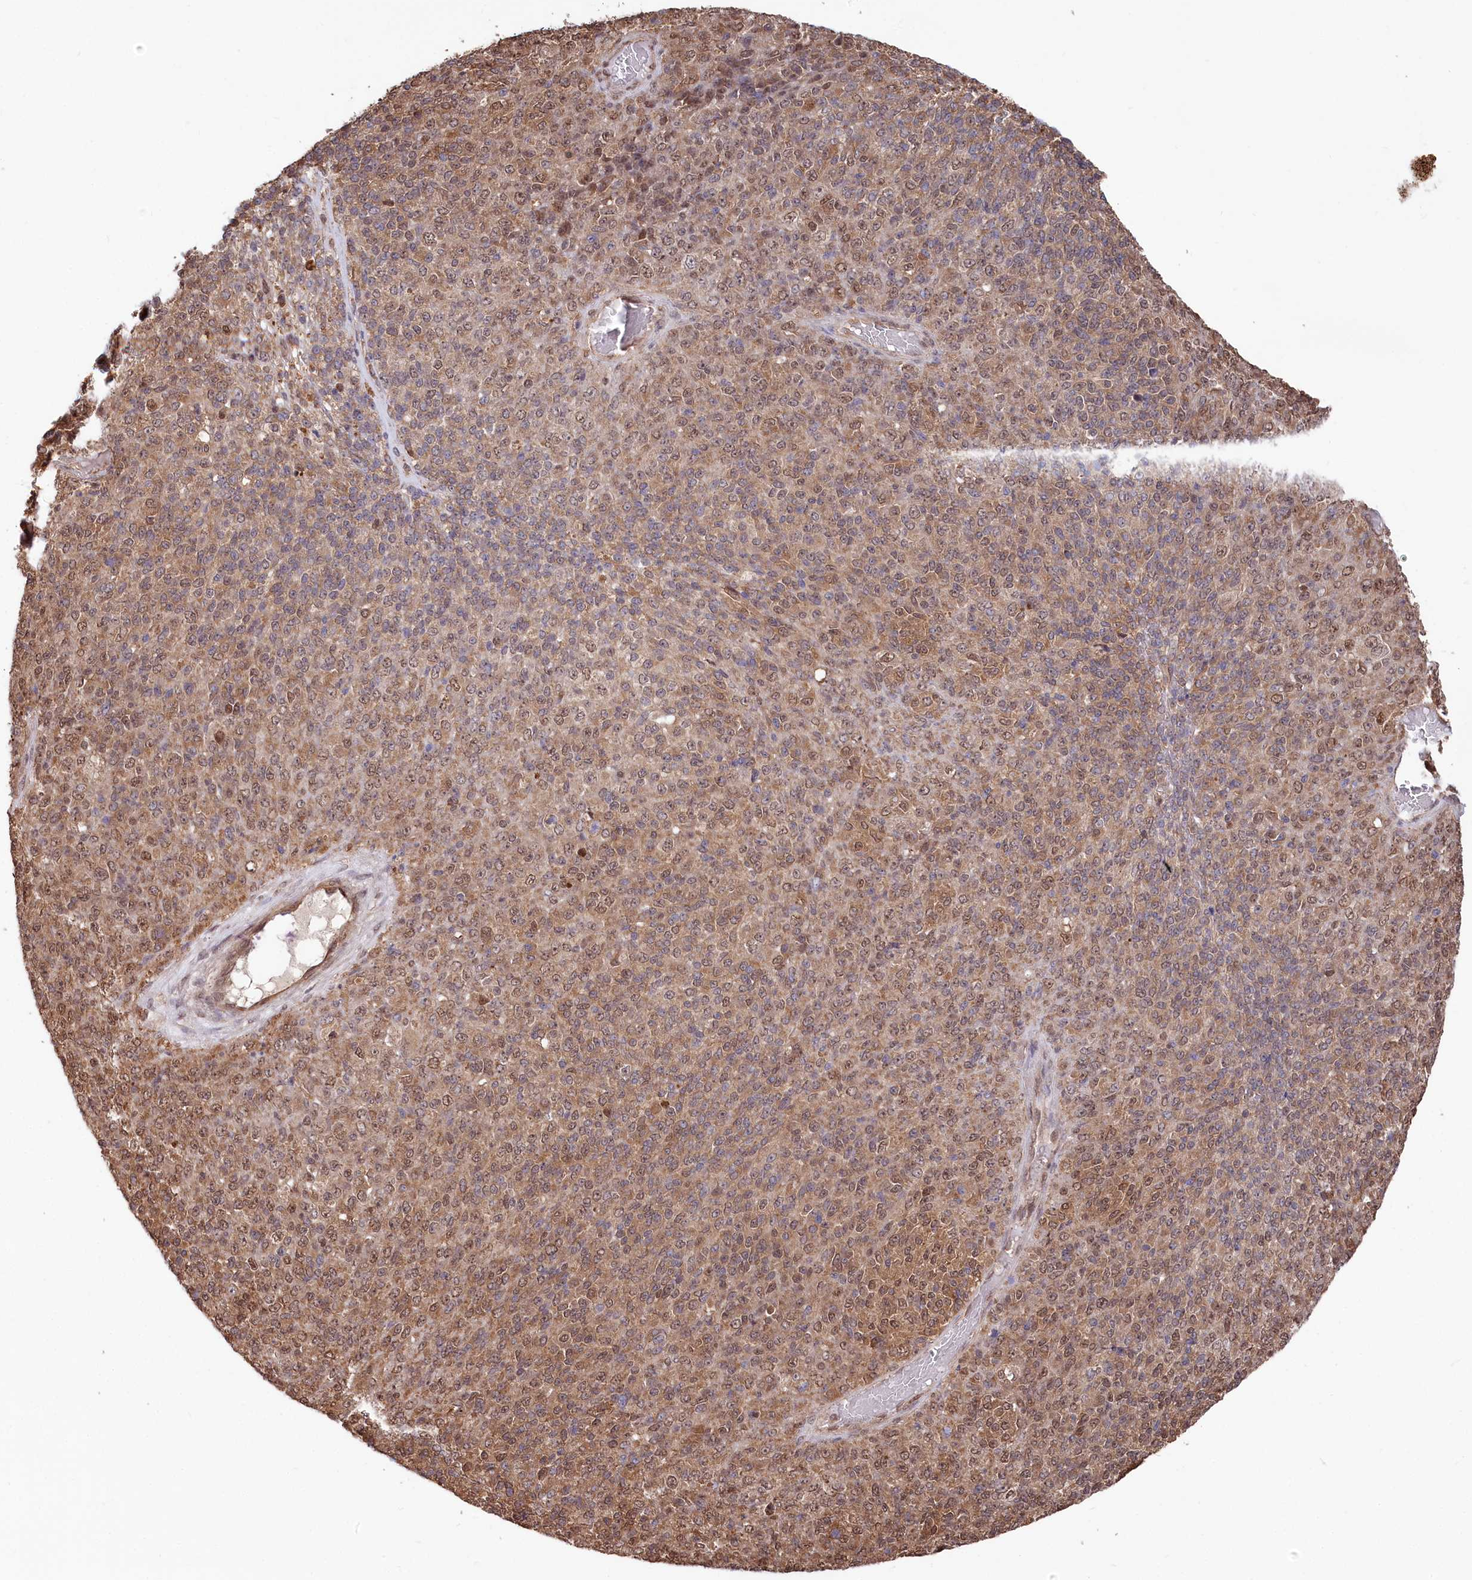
{"staining": {"intensity": "moderate", "quantity": ">75%", "location": "cytoplasmic/membranous,nuclear"}, "tissue": "melanoma", "cell_type": "Tumor cells", "image_type": "cancer", "snomed": [{"axis": "morphology", "description": "Malignant melanoma, Metastatic site"}, {"axis": "topography", "description": "Brain"}], "caption": "The image exhibits a brown stain indicating the presence of a protein in the cytoplasmic/membranous and nuclear of tumor cells in malignant melanoma (metastatic site).", "gene": "PSMA1", "patient": {"sex": "female", "age": 56}}